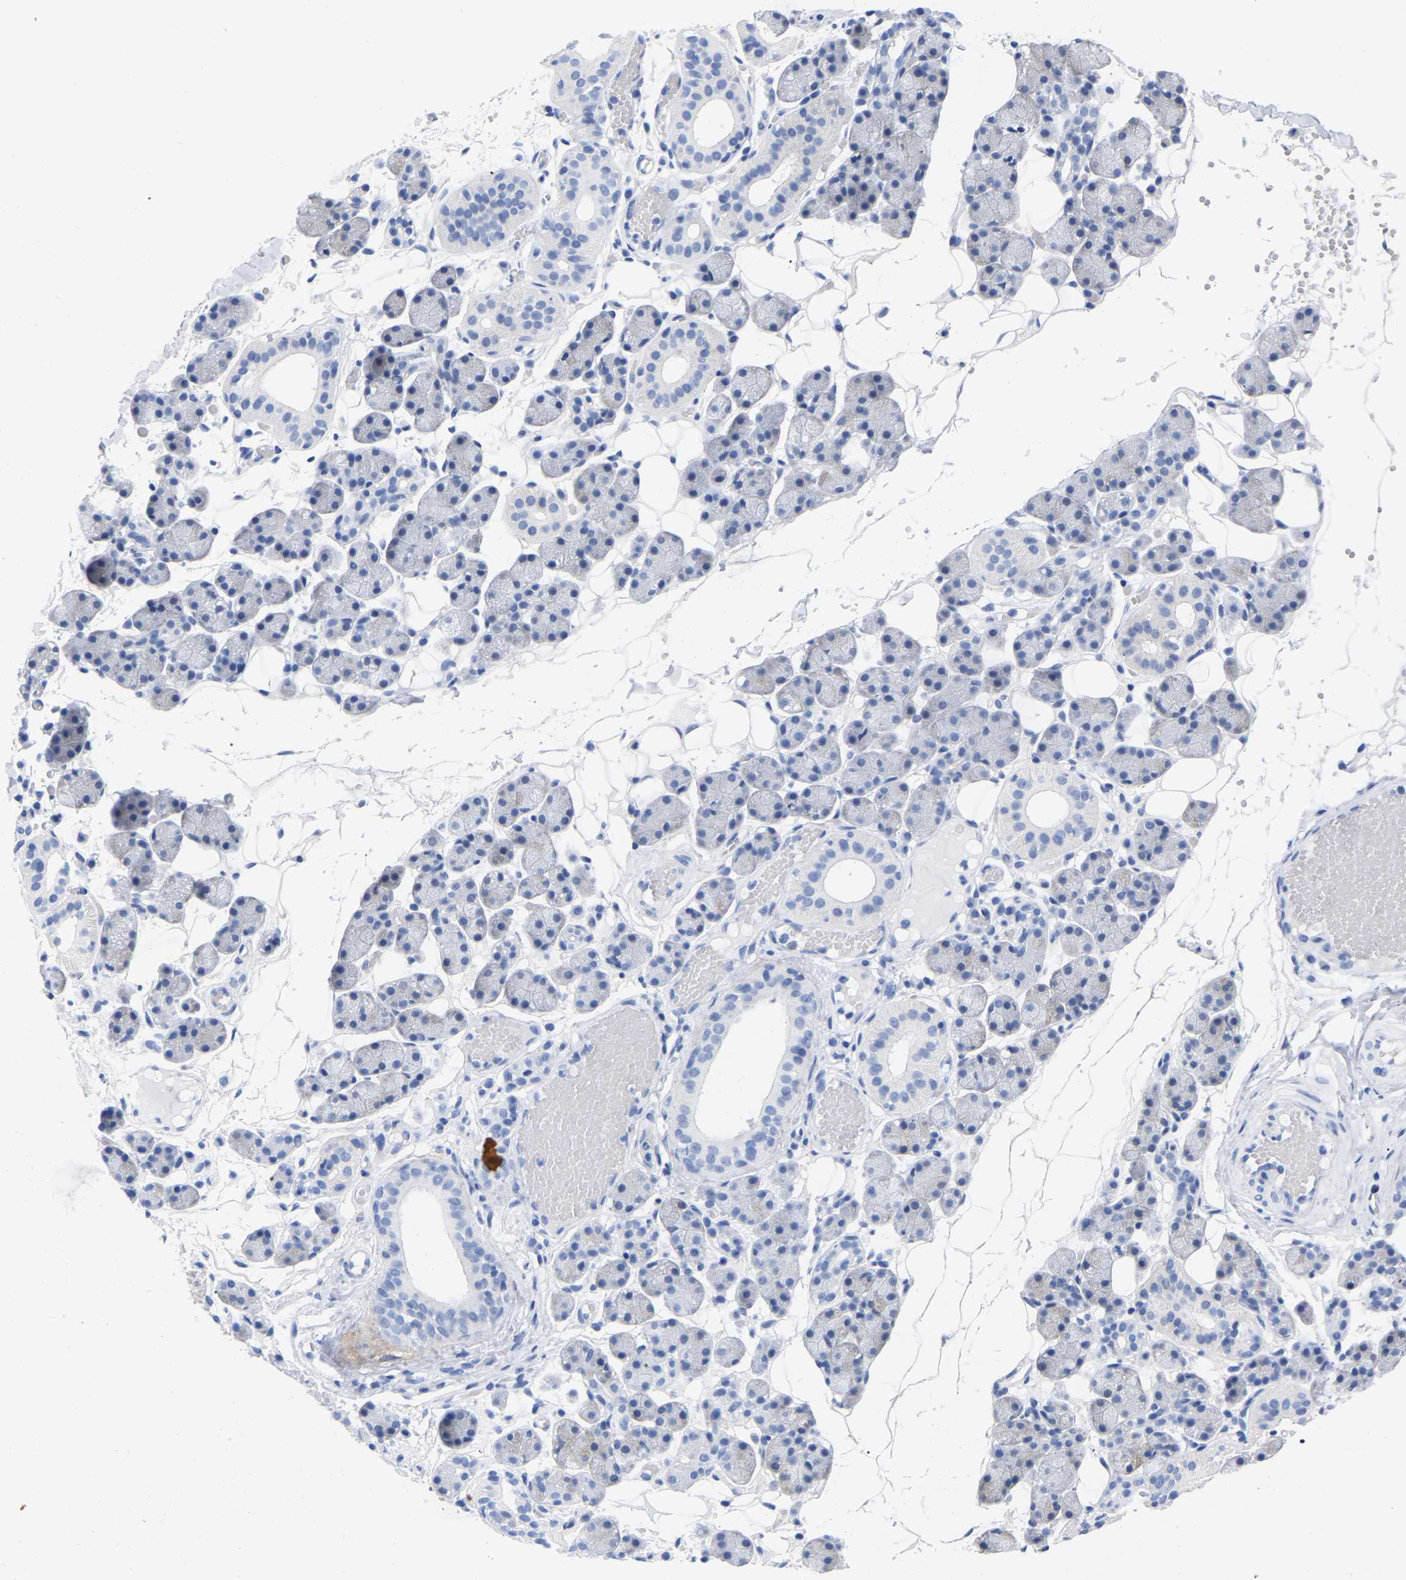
{"staining": {"intensity": "negative", "quantity": "none", "location": "none"}, "tissue": "salivary gland", "cell_type": "Glandular cells", "image_type": "normal", "snomed": [{"axis": "morphology", "description": "Normal tissue, NOS"}, {"axis": "topography", "description": "Salivary gland"}], "caption": "Immunohistochemistry (IHC) of normal human salivary gland exhibits no positivity in glandular cells. (Brightfield microscopy of DAB immunohistochemistry at high magnification).", "gene": "HAPLN1", "patient": {"sex": "female", "age": 33}}